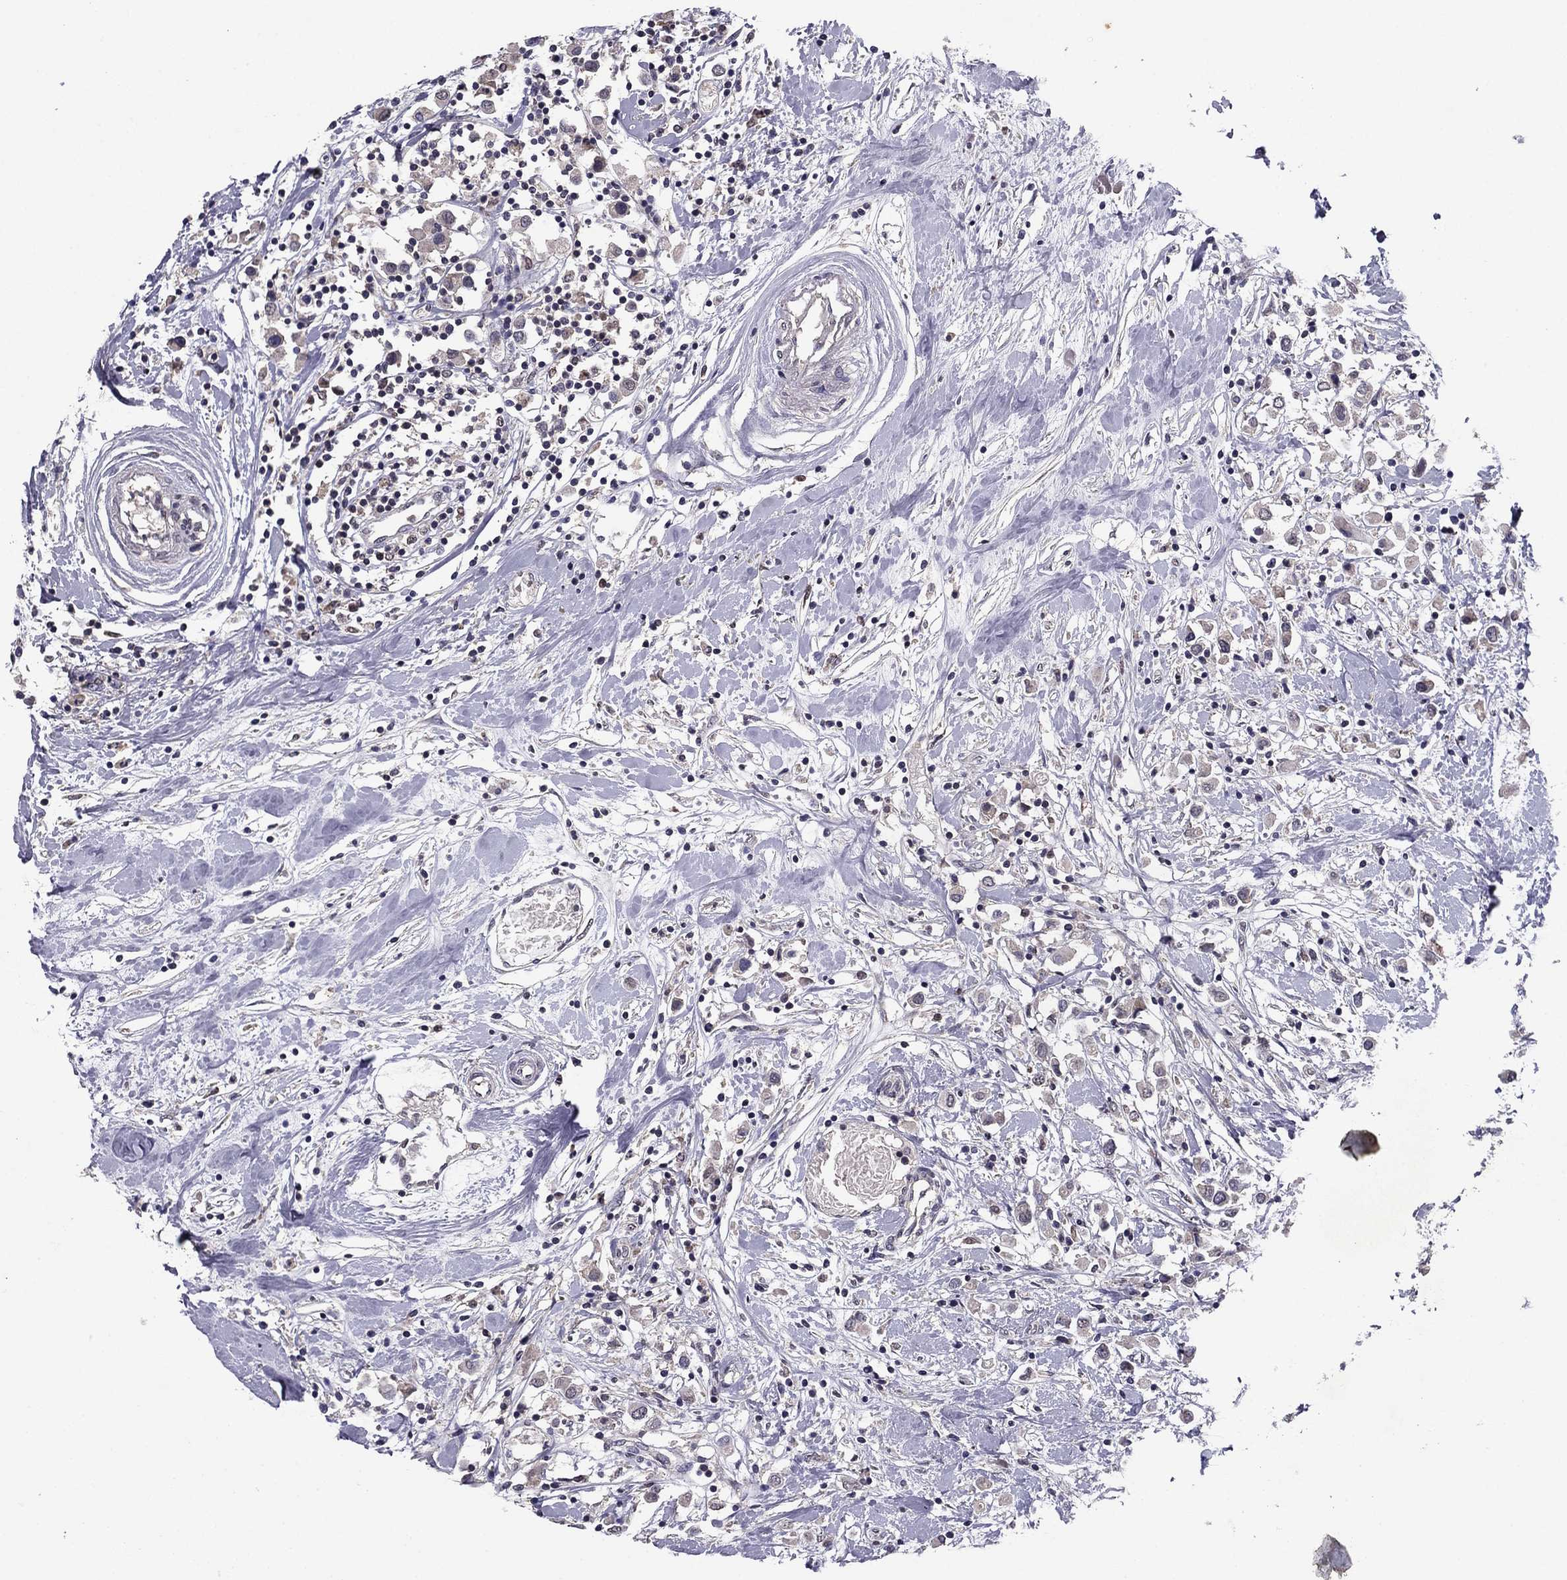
{"staining": {"intensity": "weak", "quantity": "<25%", "location": "cytoplasmic/membranous"}, "tissue": "breast cancer", "cell_type": "Tumor cells", "image_type": "cancer", "snomed": [{"axis": "morphology", "description": "Duct carcinoma"}, {"axis": "topography", "description": "Breast"}], "caption": "Image shows no protein staining in tumor cells of breast intraductal carcinoma tissue. (DAB (3,3'-diaminobenzidine) IHC visualized using brightfield microscopy, high magnification).", "gene": "HCN1", "patient": {"sex": "female", "age": 61}}